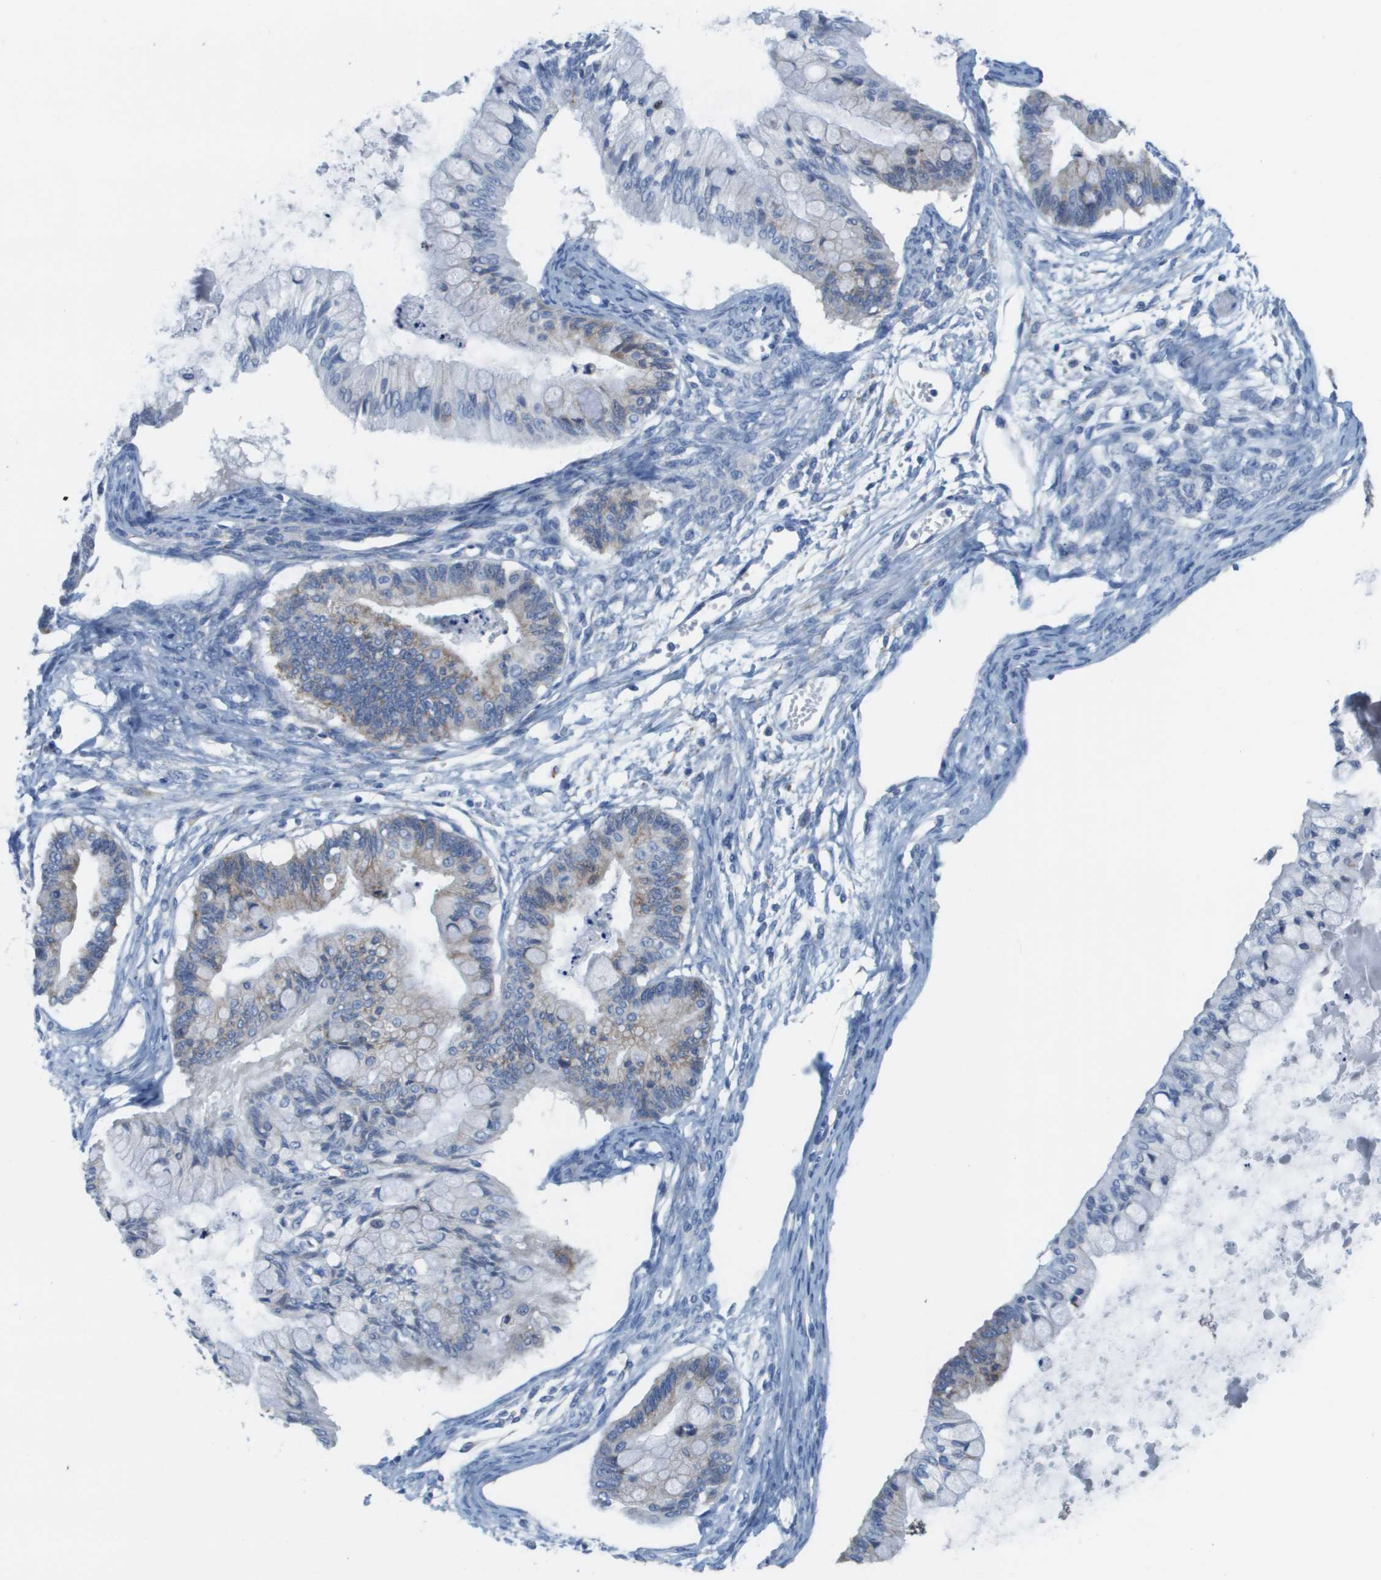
{"staining": {"intensity": "weak", "quantity": "<25%", "location": "cytoplasmic/membranous"}, "tissue": "ovarian cancer", "cell_type": "Tumor cells", "image_type": "cancer", "snomed": [{"axis": "morphology", "description": "Cystadenocarcinoma, mucinous, NOS"}, {"axis": "topography", "description": "Ovary"}], "caption": "An immunohistochemistry image of ovarian mucinous cystadenocarcinoma is shown. There is no staining in tumor cells of ovarian mucinous cystadenocarcinoma. (Stains: DAB (3,3'-diaminobenzidine) IHC with hematoxylin counter stain, Microscopy: brightfield microscopy at high magnification).", "gene": "CD3G", "patient": {"sex": "female", "age": 57}}